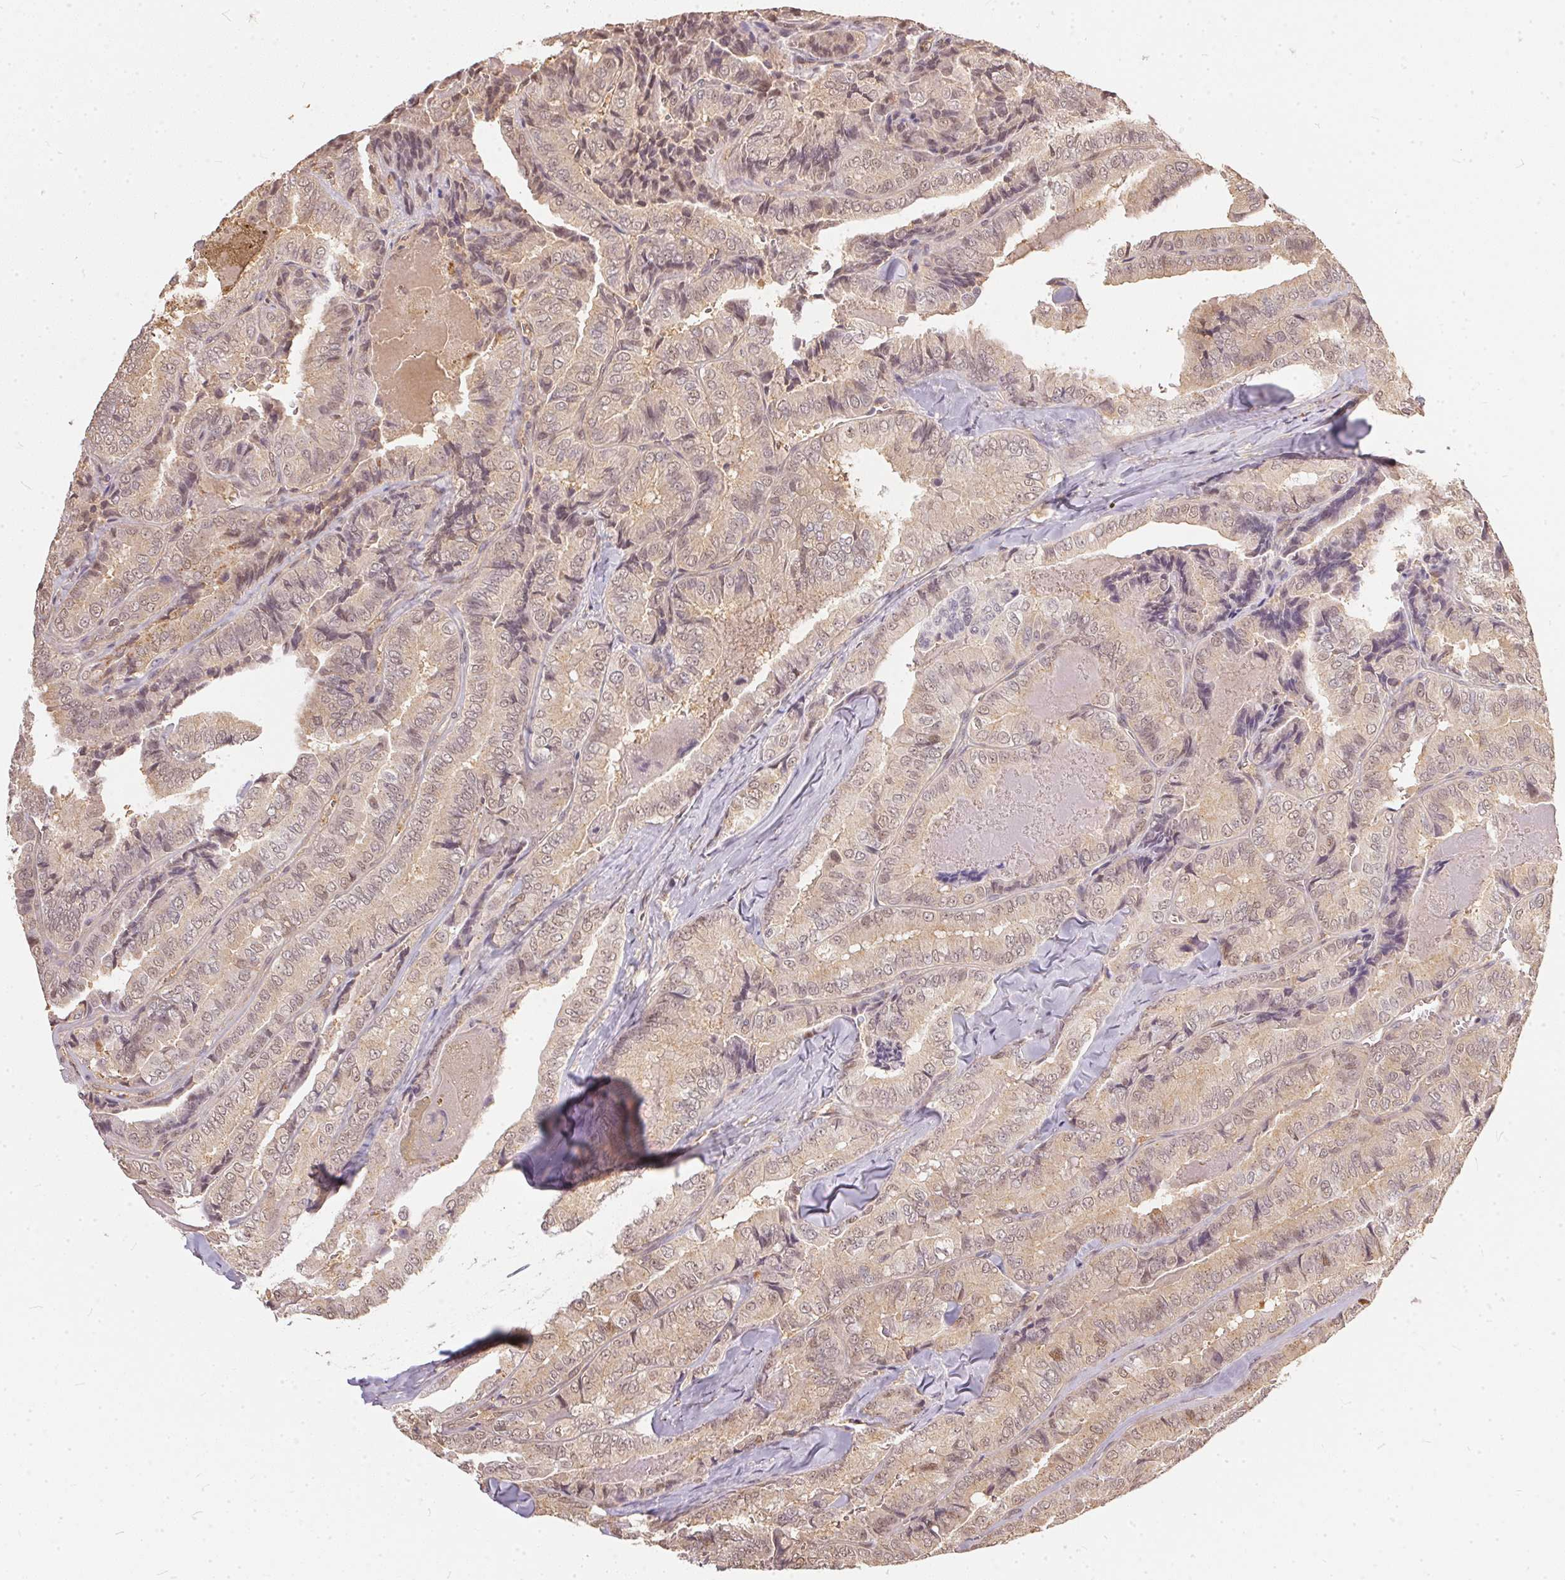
{"staining": {"intensity": "weak", "quantity": ">75%", "location": "cytoplasmic/membranous"}, "tissue": "thyroid cancer", "cell_type": "Tumor cells", "image_type": "cancer", "snomed": [{"axis": "morphology", "description": "Papillary adenocarcinoma, NOS"}, {"axis": "topography", "description": "Thyroid gland"}], "caption": "Immunohistochemistry (DAB (3,3'-diaminobenzidine)) staining of human thyroid cancer (papillary adenocarcinoma) shows weak cytoplasmic/membranous protein staining in about >75% of tumor cells. The staining was performed using DAB, with brown indicating positive protein expression. Nuclei are stained blue with hematoxylin.", "gene": "BLMH", "patient": {"sex": "female", "age": 75}}